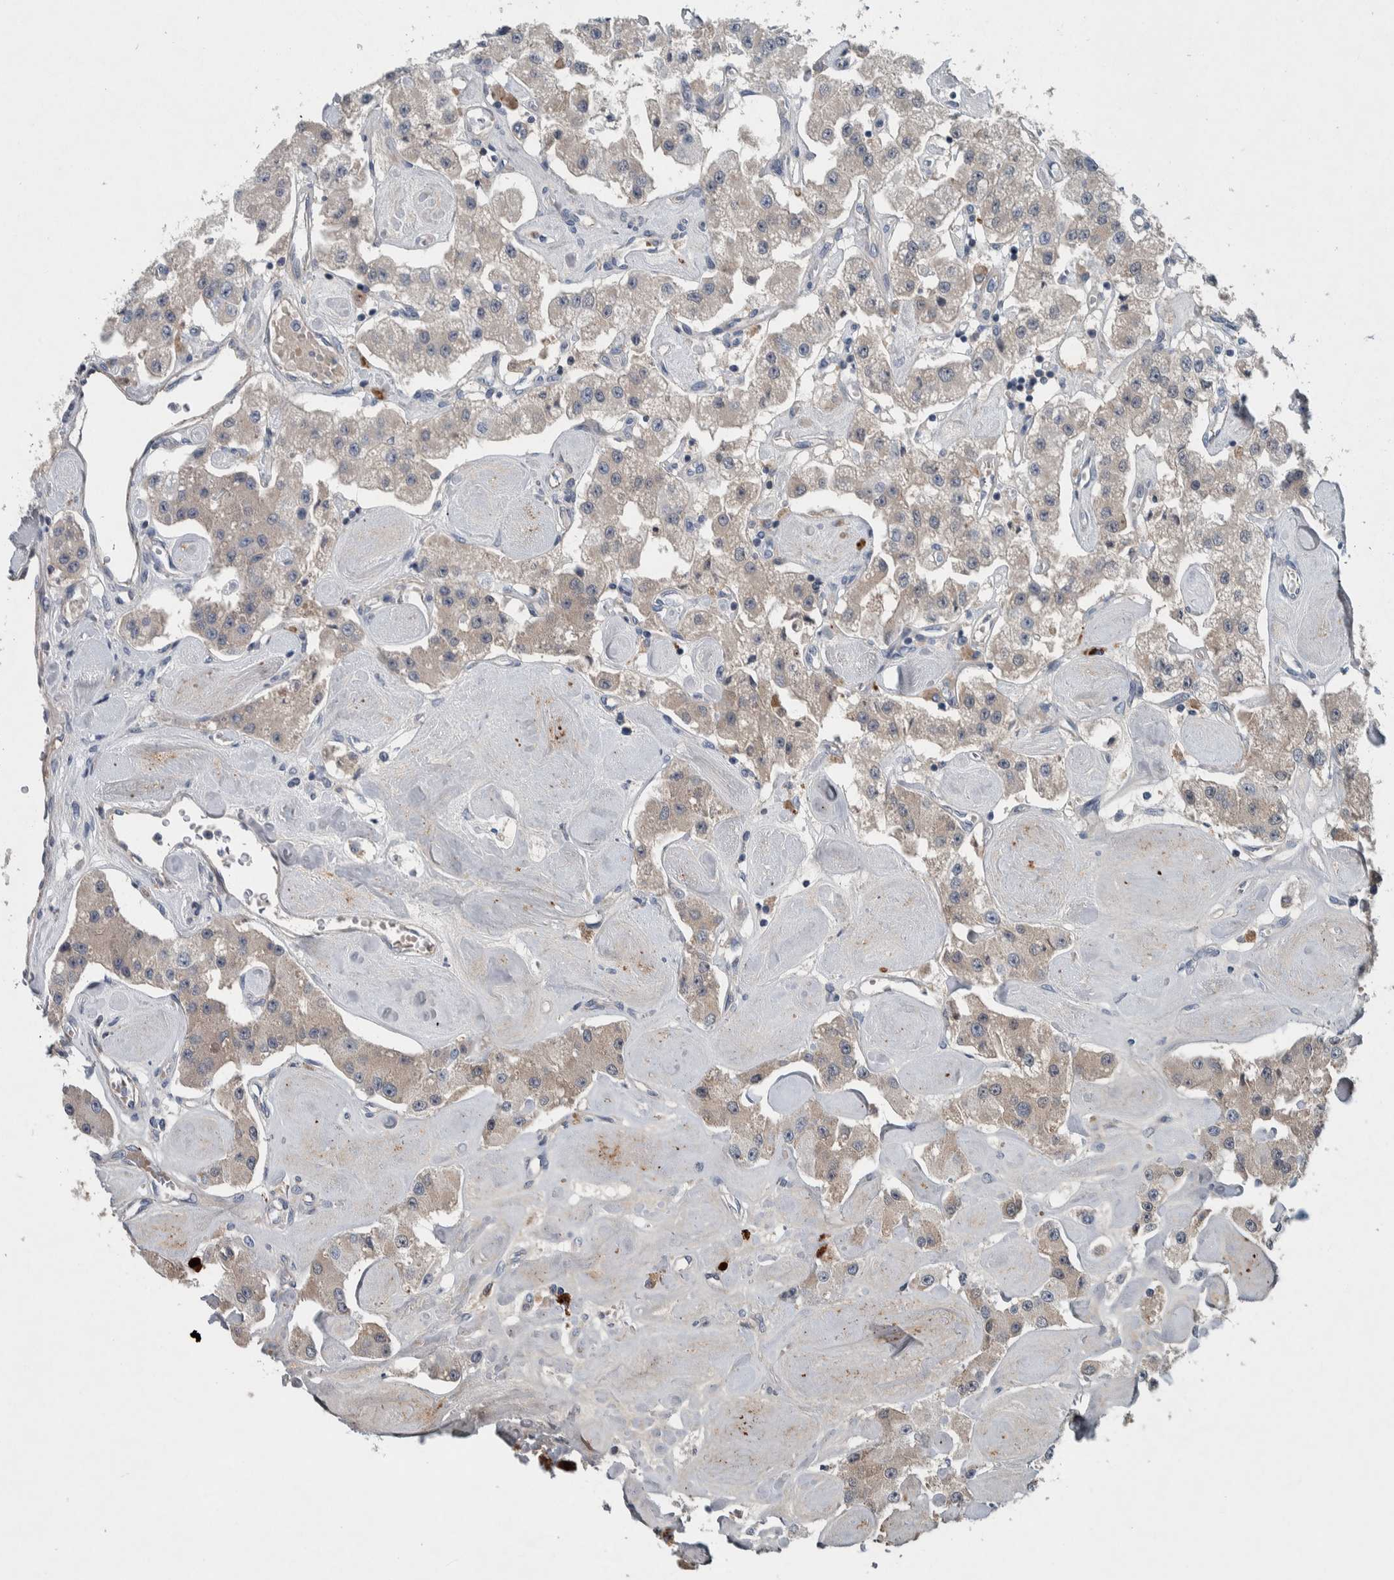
{"staining": {"intensity": "weak", "quantity": "<25%", "location": "cytoplasmic/membranous"}, "tissue": "carcinoid", "cell_type": "Tumor cells", "image_type": "cancer", "snomed": [{"axis": "morphology", "description": "Carcinoid, malignant, NOS"}, {"axis": "topography", "description": "Pancreas"}], "caption": "The micrograph displays no staining of tumor cells in malignant carcinoid. (DAB (3,3'-diaminobenzidine) immunohistochemistry with hematoxylin counter stain).", "gene": "SERPINC1", "patient": {"sex": "male", "age": 41}}